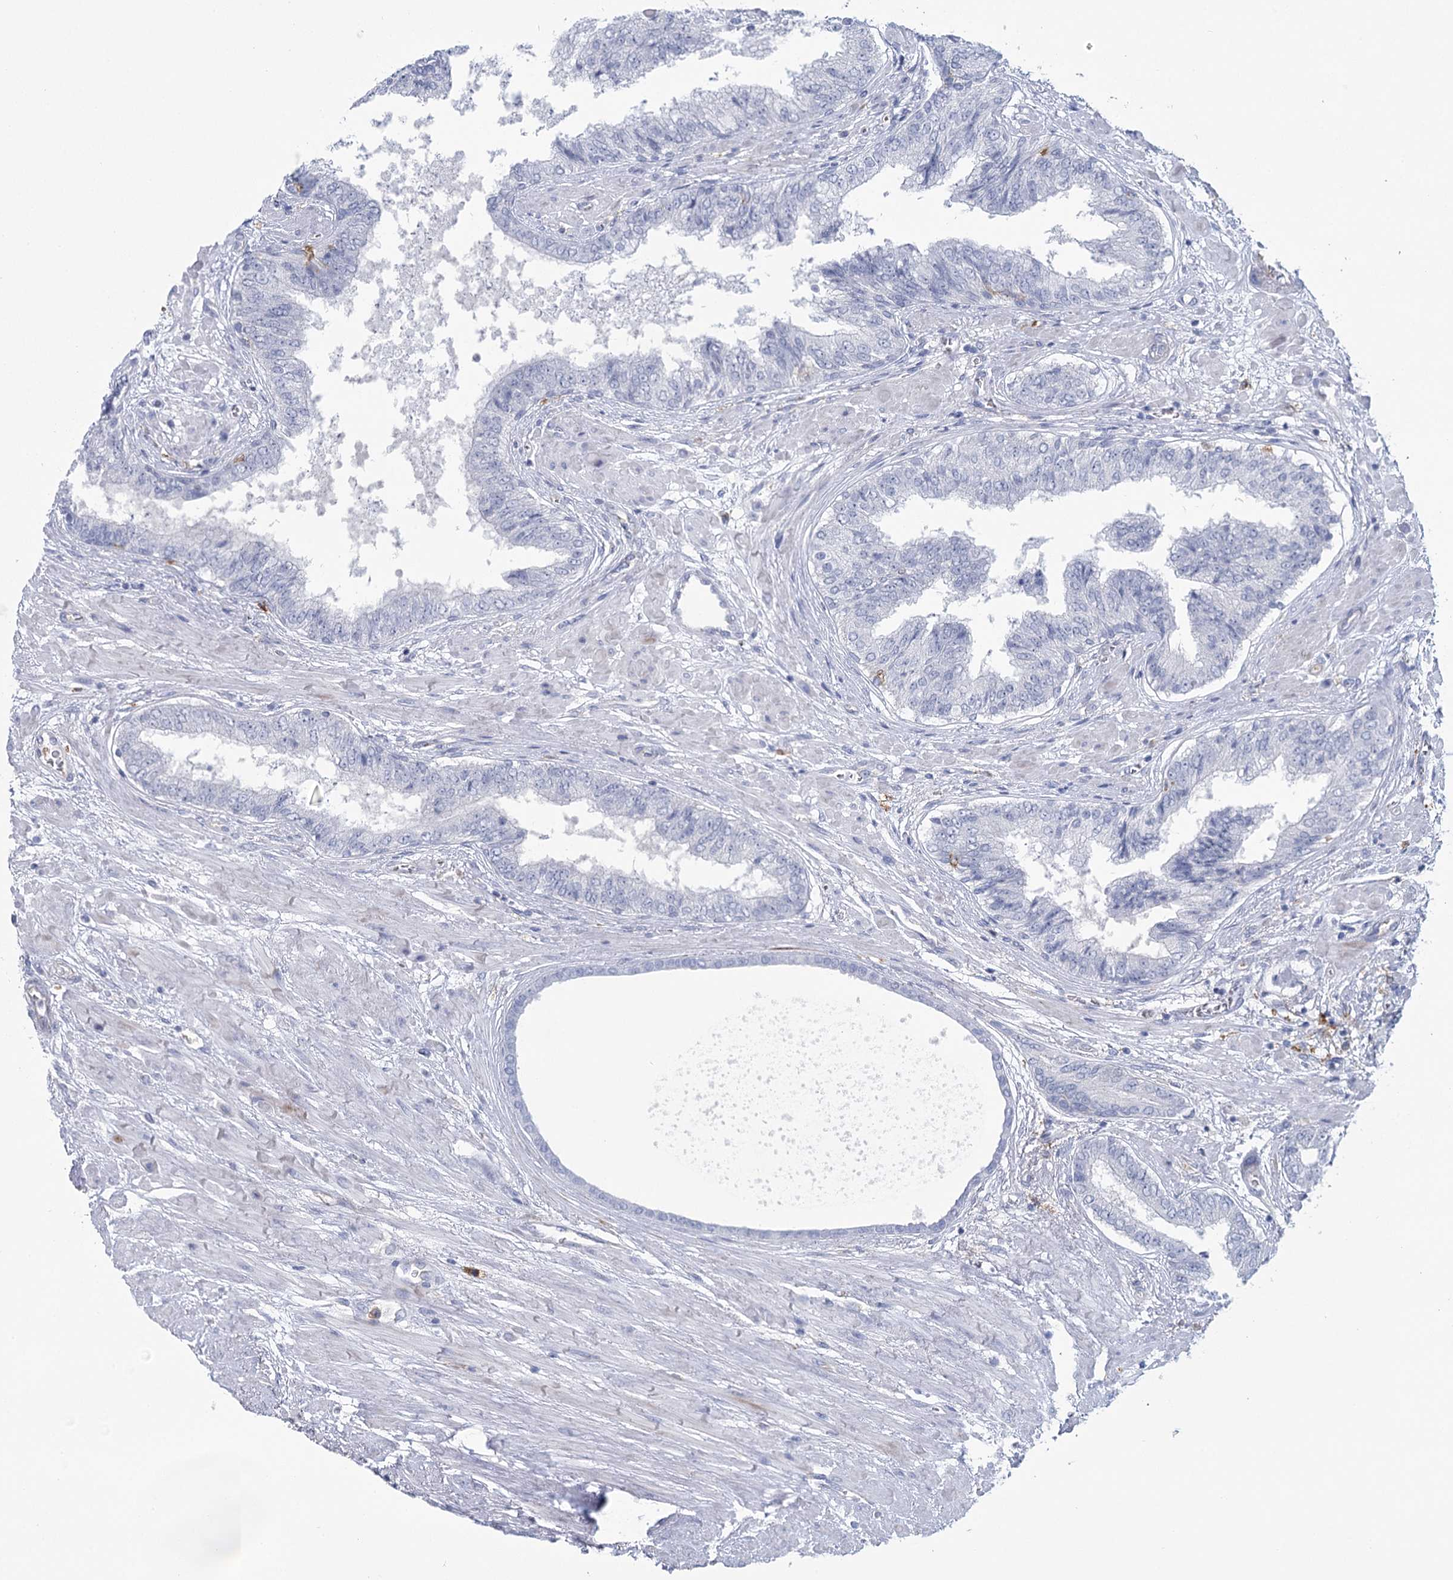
{"staining": {"intensity": "negative", "quantity": "none", "location": "none"}, "tissue": "prostate cancer", "cell_type": "Tumor cells", "image_type": "cancer", "snomed": [{"axis": "morphology", "description": "Normal tissue, NOS"}, {"axis": "morphology", "description": "Adenocarcinoma, High grade"}, {"axis": "topography", "description": "Prostate"}, {"axis": "topography", "description": "Peripheral nerve tissue"}], "caption": "An IHC micrograph of prostate cancer is shown. There is no staining in tumor cells of prostate cancer.", "gene": "CCDC88A", "patient": {"sex": "male", "age": 59}}